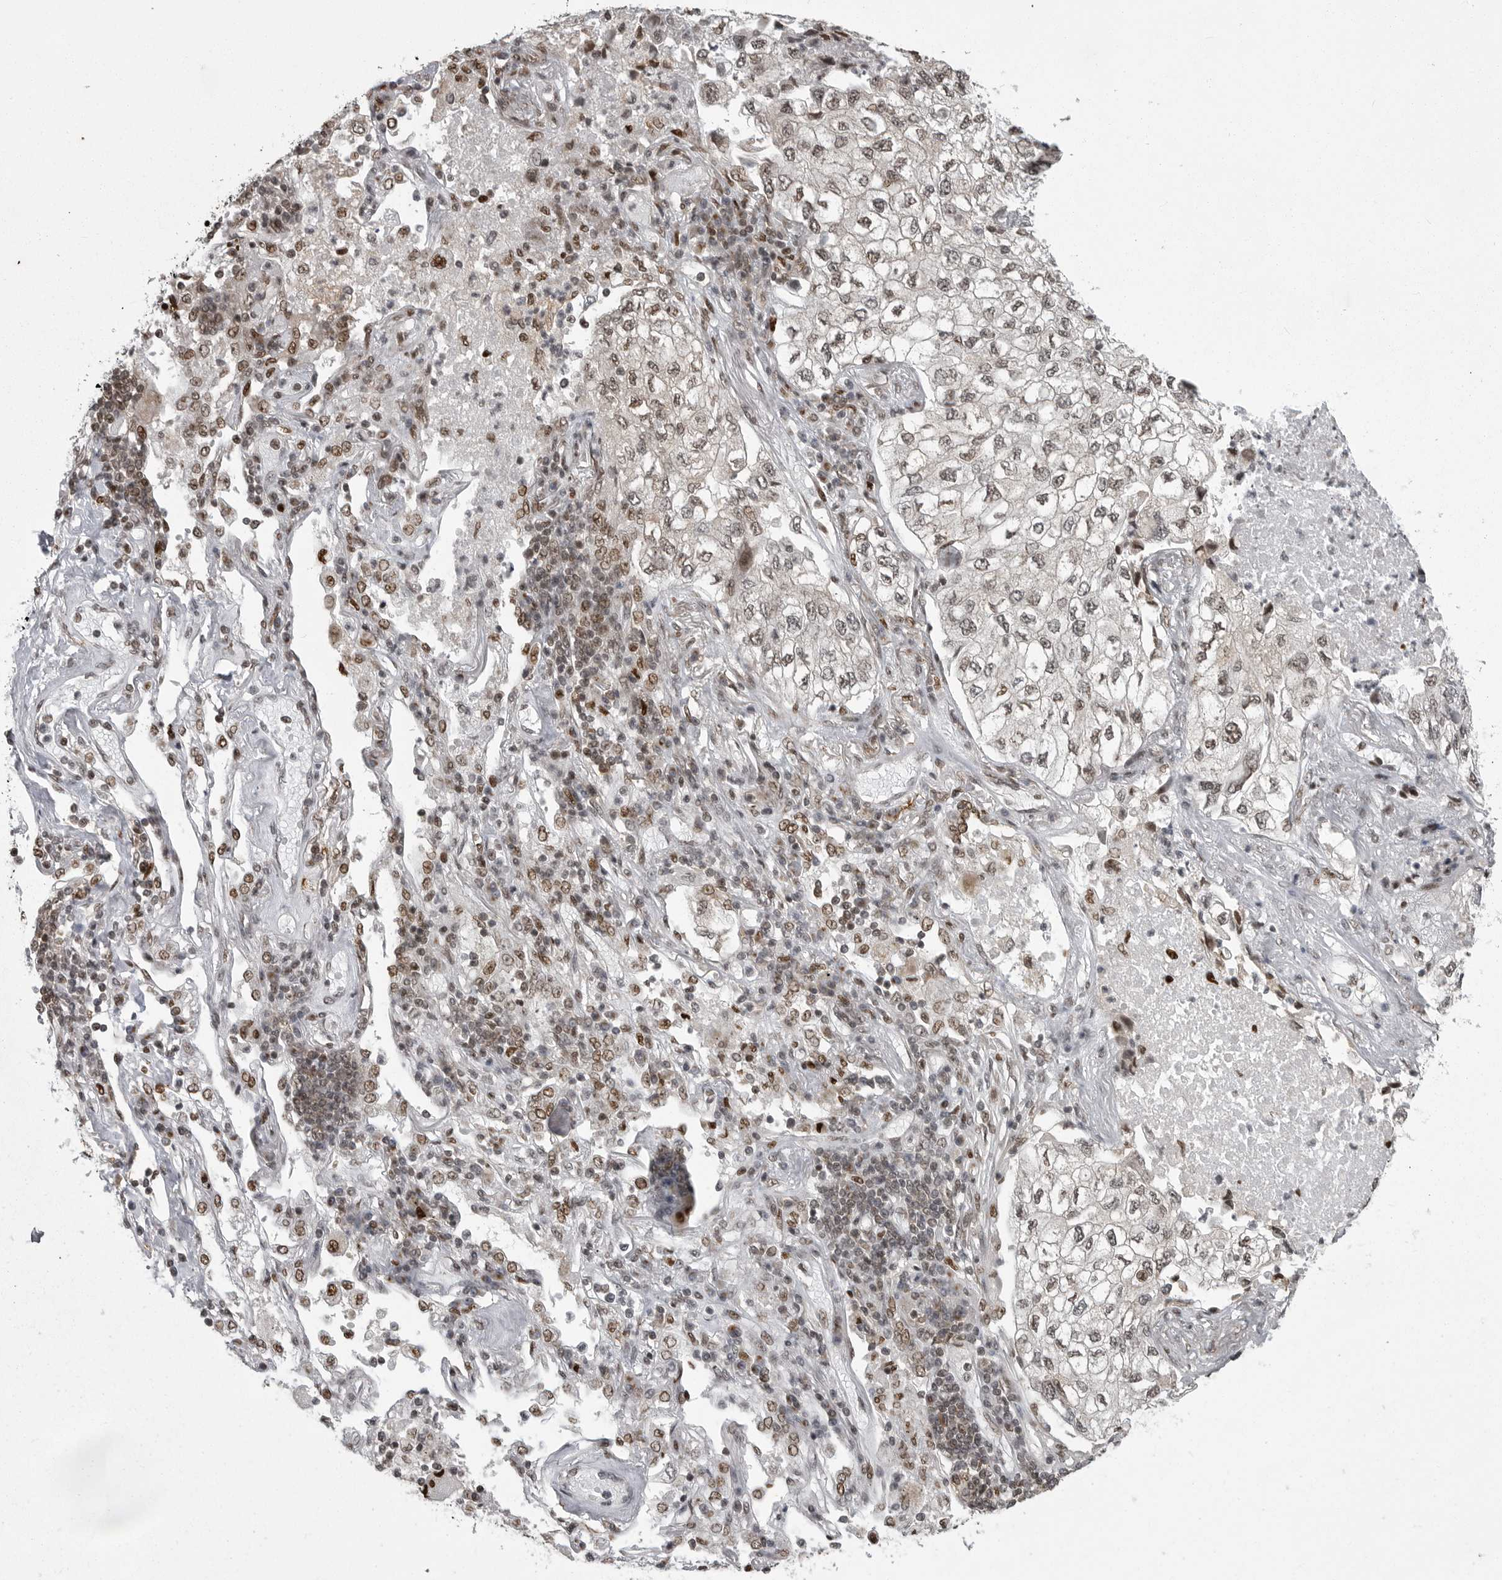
{"staining": {"intensity": "weak", "quantity": "25%-75%", "location": "nuclear"}, "tissue": "lung cancer", "cell_type": "Tumor cells", "image_type": "cancer", "snomed": [{"axis": "morphology", "description": "Adenocarcinoma, NOS"}, {"axis": "topography", "description": "Lung"}], "caption": "Lung cancer stained for a protein displays weak nuclear positivity in tumor cells.", "gene": "YAF2", "patient": {"sex": "male", "age": 63}}